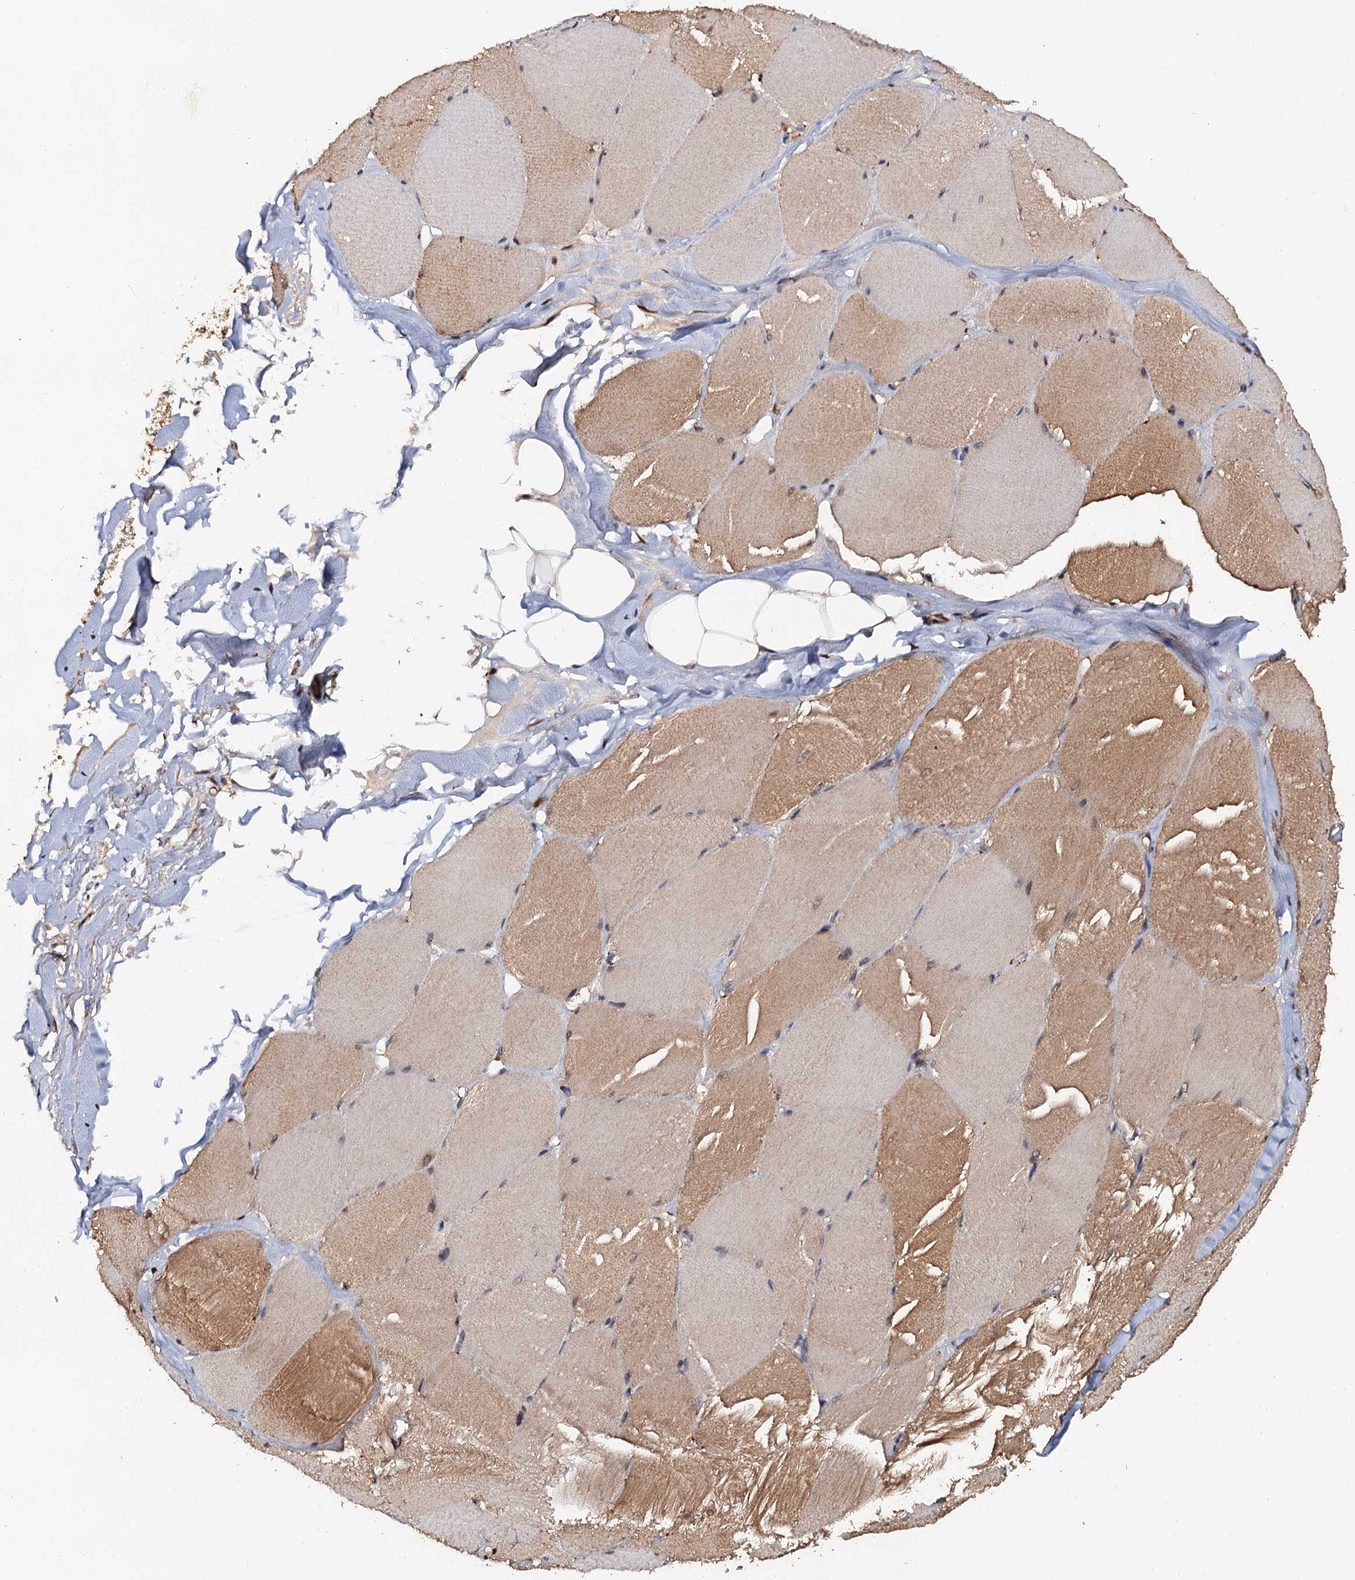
{"staining": {"intensity": "moderate", "quantity": "25%-75%", "location": "cytoplasmic/membranous"}, "tissue": "skeletal muscle", "cell_type": "Myocytes", "image_type": "normal", "snomed": [{"axis": "morphology", "description": "Normal tissue, NOS"}, {"axis": "topography", "description": "Skin"}, {"axis": "topography", "description": "Skeletal muscle"}], "caption": "Immunohistochemistry (DAB) staining of unremarkable skeletal muscle shows moderate cytoplasmic/membranous protein positivity in approximately 25%-75% of myocytes. (IHC, brightfield microscopy, high magnification).", "gene": "MIER2", "patient": {"sex": "male", "age": 83}}